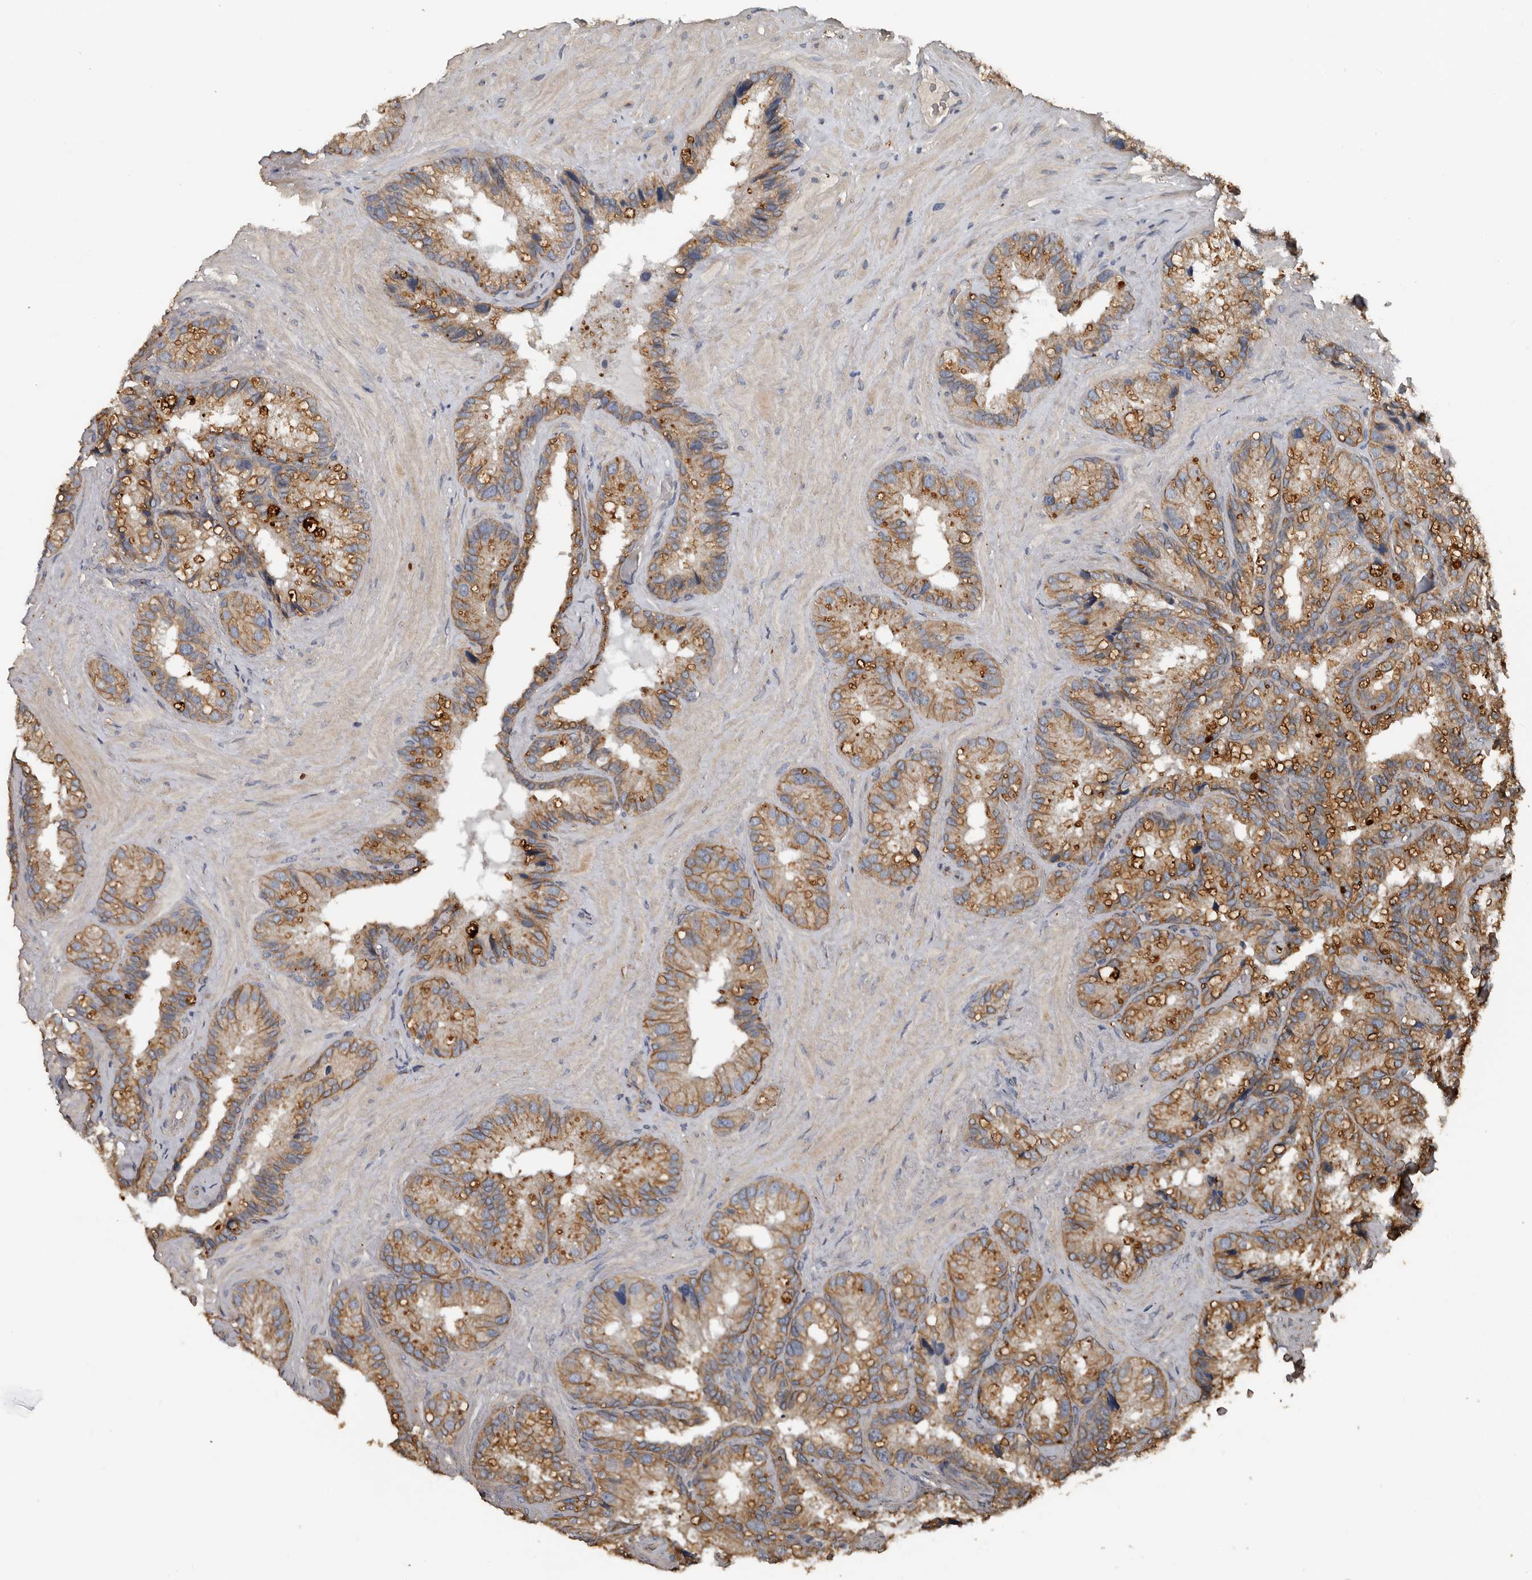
{"staining": {"intensity": "moderate", "quantity": ">75%", "location": "cytoplasmic/membranous"}, "tissue": "seminal vesicle", "cell_type": "Glandular cells", "image_type": "normal", "snomed": [{"axis": "morphology", "description": "Normal tissue, NOS"}, {"axis": "topography", "description": "Prostate"}, {"axis": "topography", "description": "Seminal veicle"}], "caption": "Glandular cells reveal moderate cytoplasmic/membranous expression in approximately >75% of cells in normal seminal vesicle.", "gene": "HYAL4", "patient": {"sex": "male", "age": 68}}